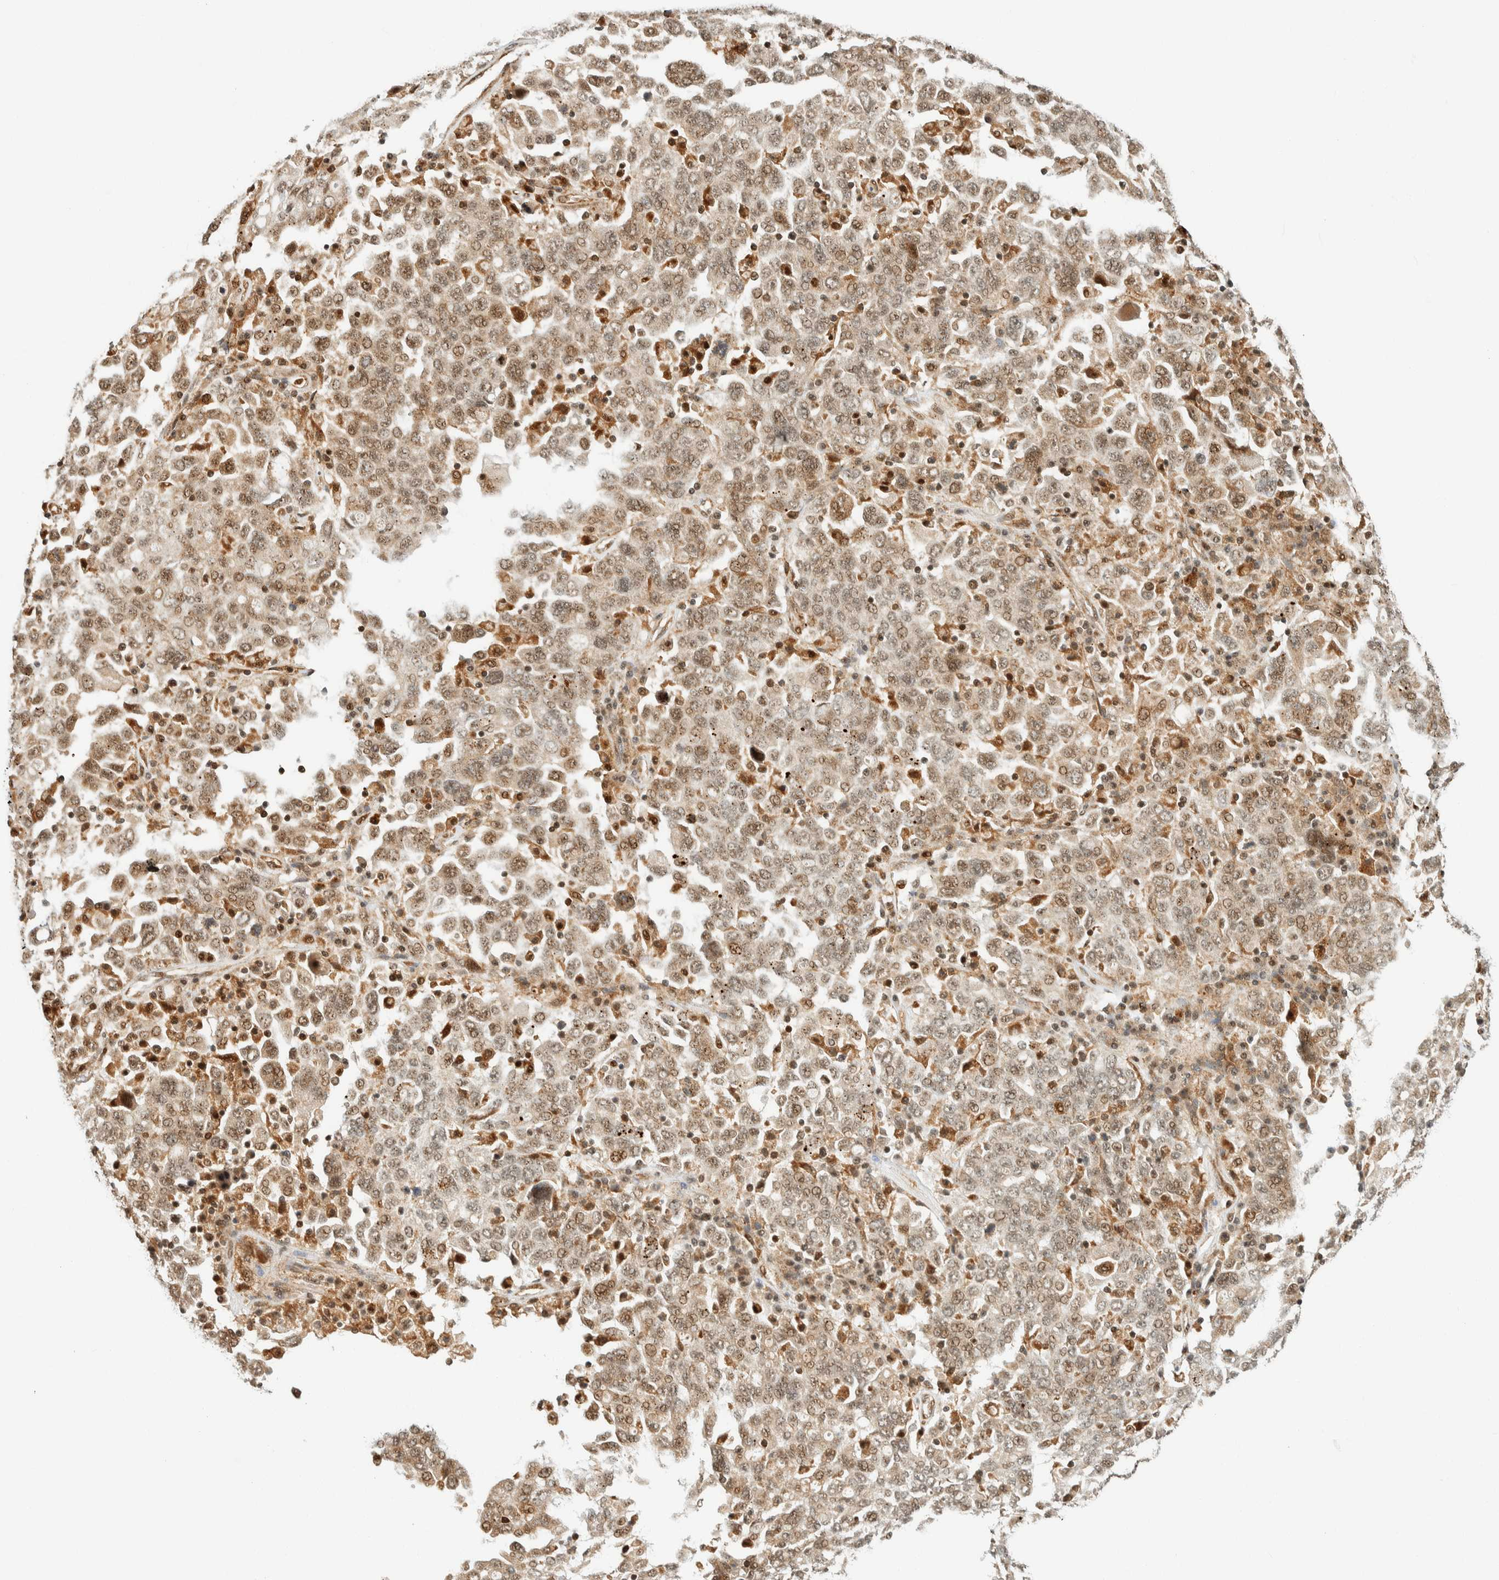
{"staining": {"intensity": "moderate", "quantity": ">75%", "location": "nuclear"}, "tissue": "ovarian cancer", "cell_type": "Tumor cells", "image_type": "cancer", "snomed": [{"axis": "morphology", "description": "Carcinoma, endometroid"}, {"axis": "topography", "description": "Ovary"}], "caption": "Protein staining of ovarian endometroid carcinoma tissue exhibits moderate nuclear expression in approximately >75% of tumor cells.", "gene": "SIK1", "patient": {"sex": "female", "age": 62}}